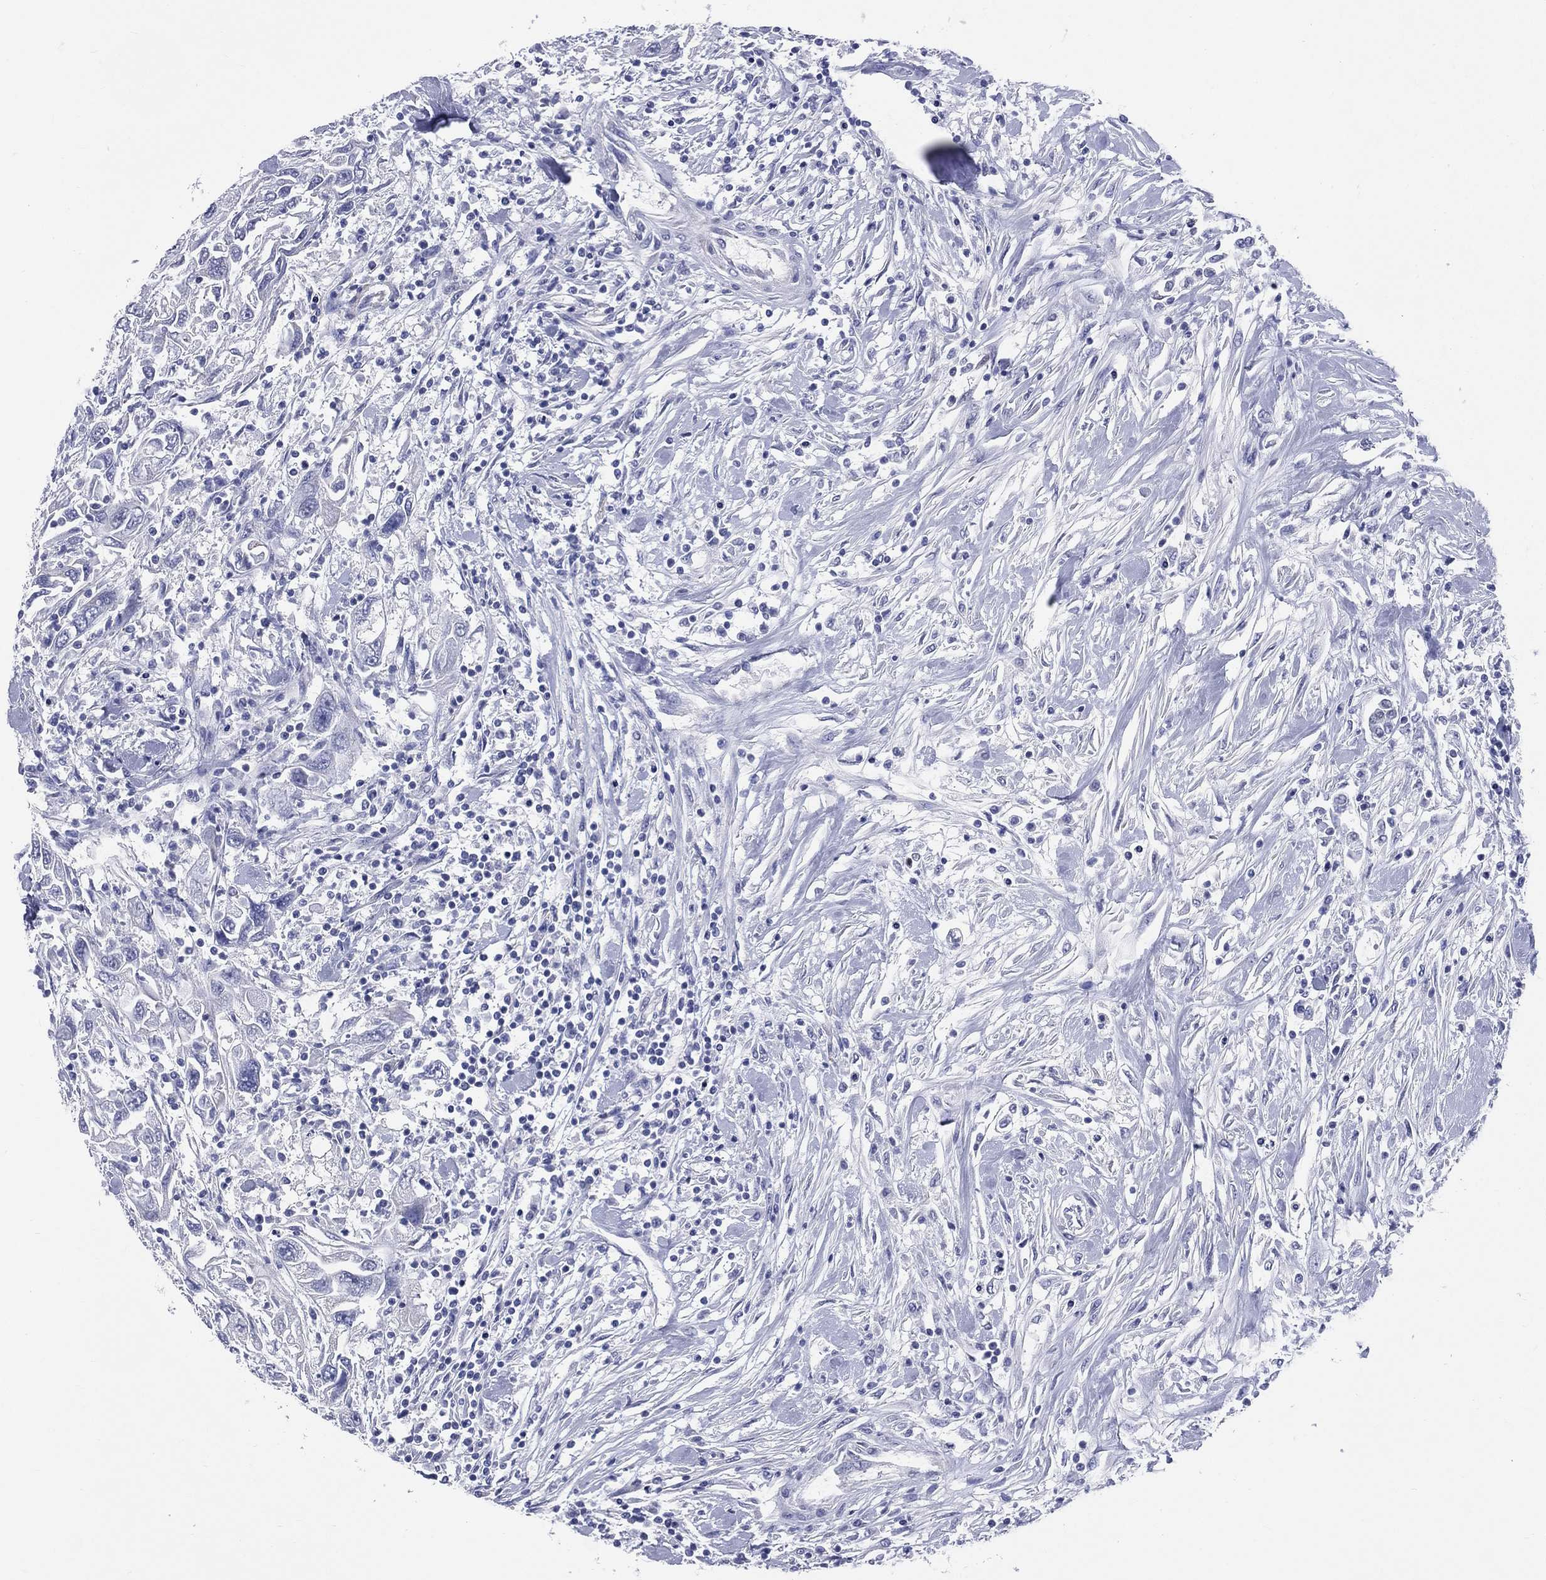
{"staining": {"intensity": "negative", "quantity": "none", "location": "none"}, "tissue": "urothelial cancer", "cell_type": "Tumor cells", "image_type": "cancer", "snomed": [{"axis": "morphology", "description": "Urothelial carcinoma, High grade"}, {"axis": "topography", "description": "Urinary bladder"}], "caption": "High-grade urothelial carcinoma was stained to show a protein in brown. There is no significant expression in tumor cells.", "gene": "MLLT10", "patient": {"sex": "male", "age": 76}}